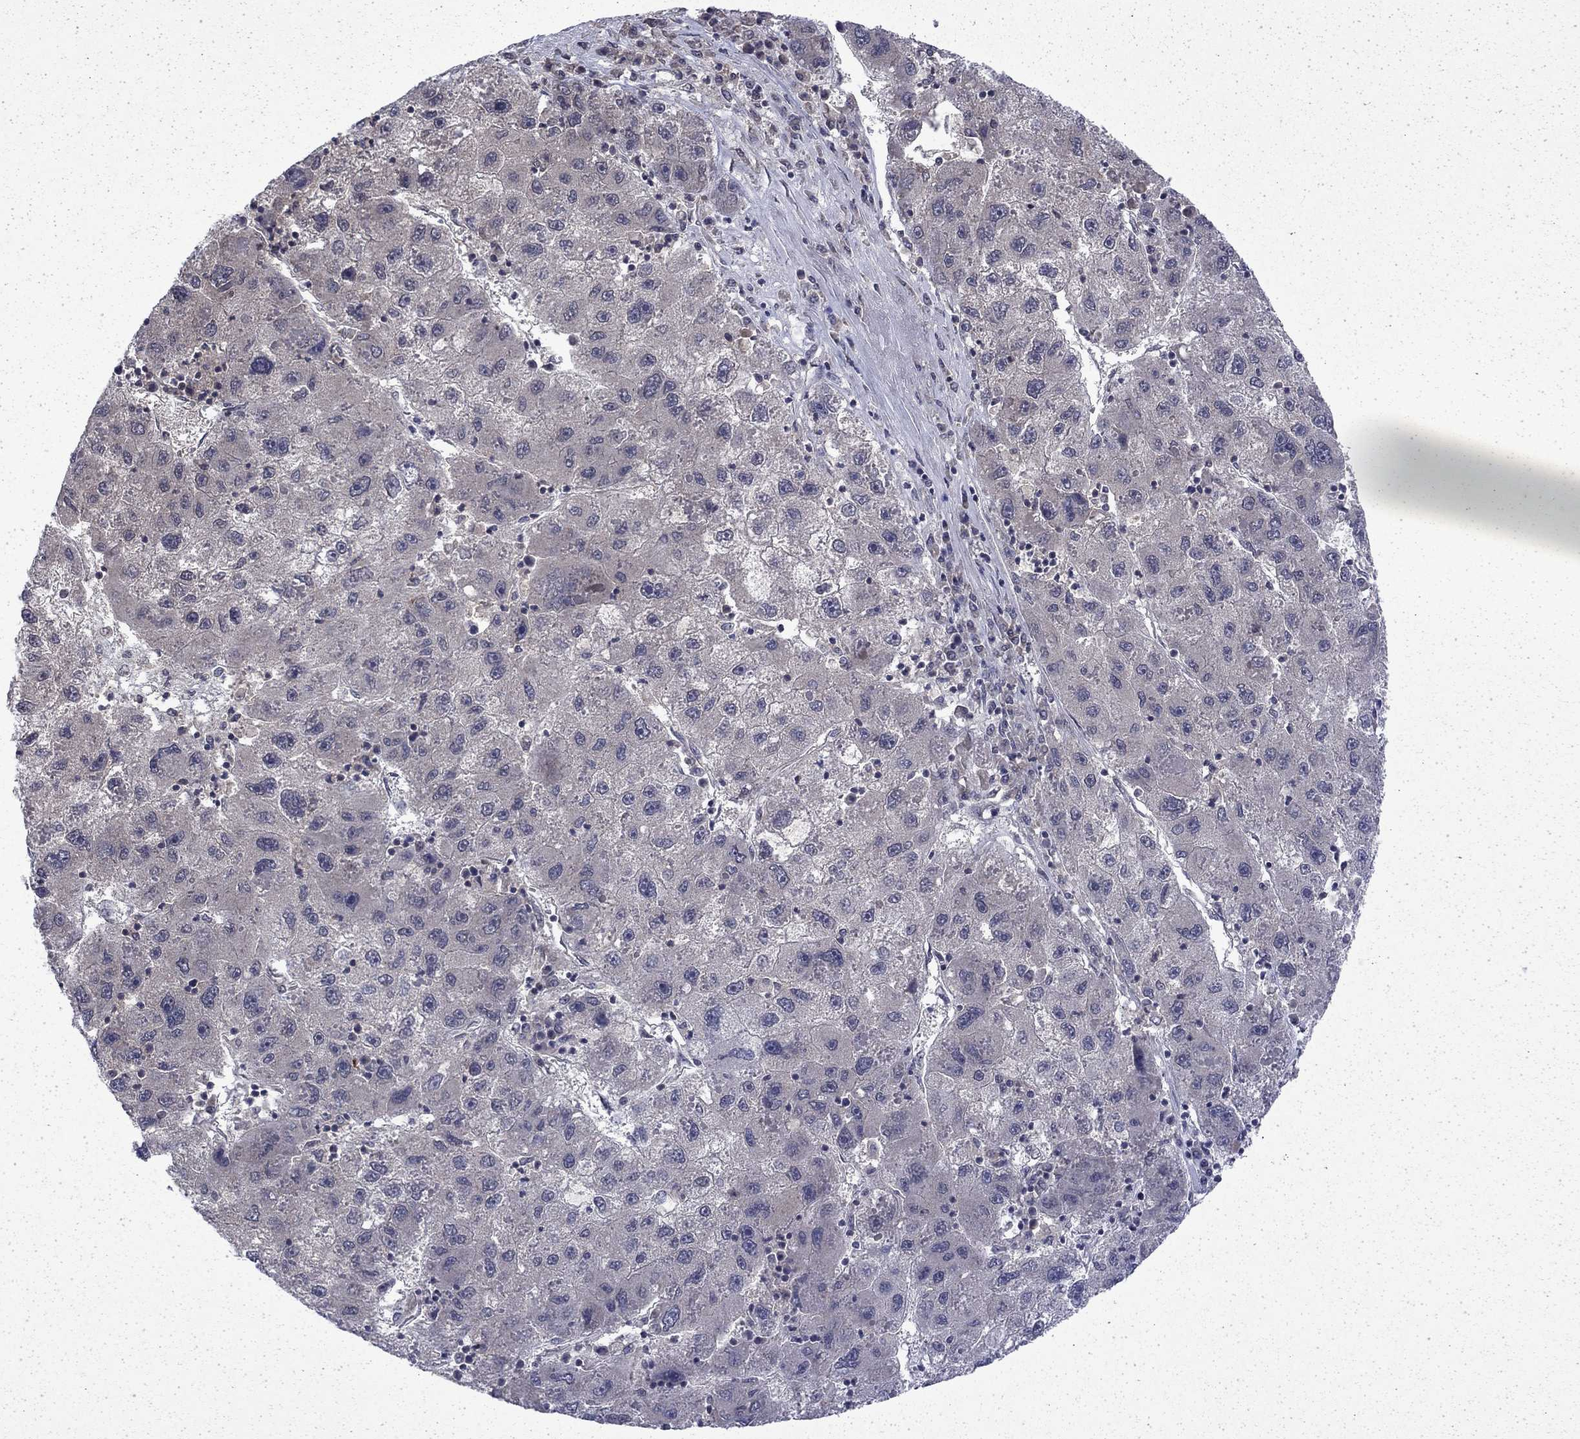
{"staining": {"intensity": "negative", "quantity": "none", "location": "none"}, "tissue": "liver cancer", "cell_type": "Tumor cells", "image_type": "cancer", "snomed": [{"axis": "morphology", "description": "Carcinoma, Hepatocellular, NOS"}, {"axis": "topography", "description": "Liver"}], "caption": "Immunohistochemistry of liver cancer (hepatocellular carcinoma) exhibits no positivity in tumor cells.", "gene": "CHAT", "patient": {"sex": "male", "age": 75}}